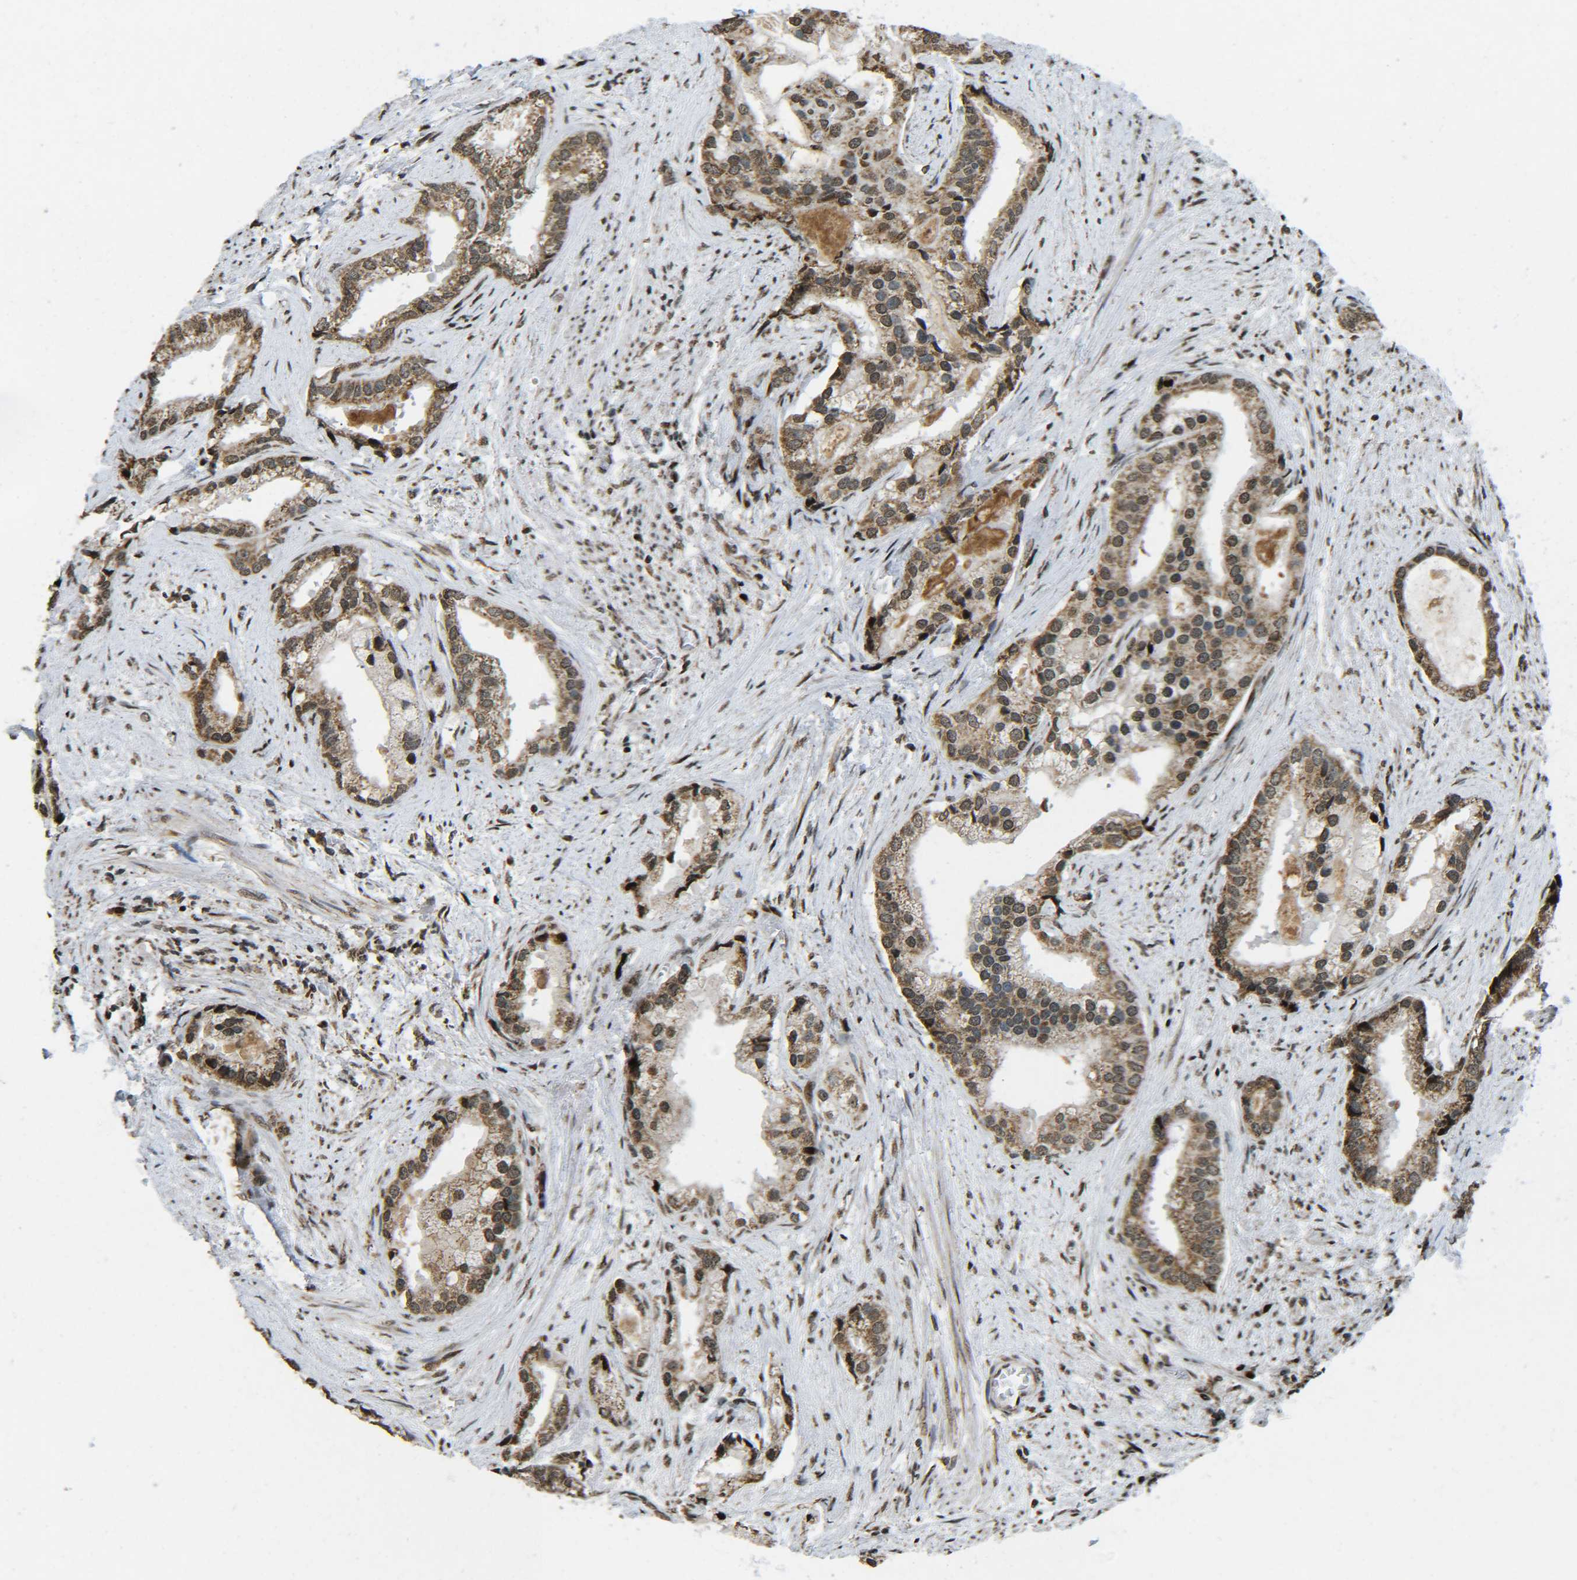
{"staining": {"intensity": "moderate", "quantity": ">75%", "location": "cytoplasmic/membranous,nuclear"}, "tissue": "prostate cancer", "cell_type": "Tumor cells", "image_type": "cancer", "snomed": [{"axis": "morphology", "description": "Adenocarcinoma, Low grade"}, {"axis": "topography", "description": "Prostate"}], "caption": "This histopathology image reveals IHC staining of prostate cancer (adenocarcinoma (low-grade)), with medium moderate cytoplasmic/membranous and nuclear expression in about >75% of tumor cells.", "gene": "NEUROG2", "patient": {"sex": "male", "age": 71}}